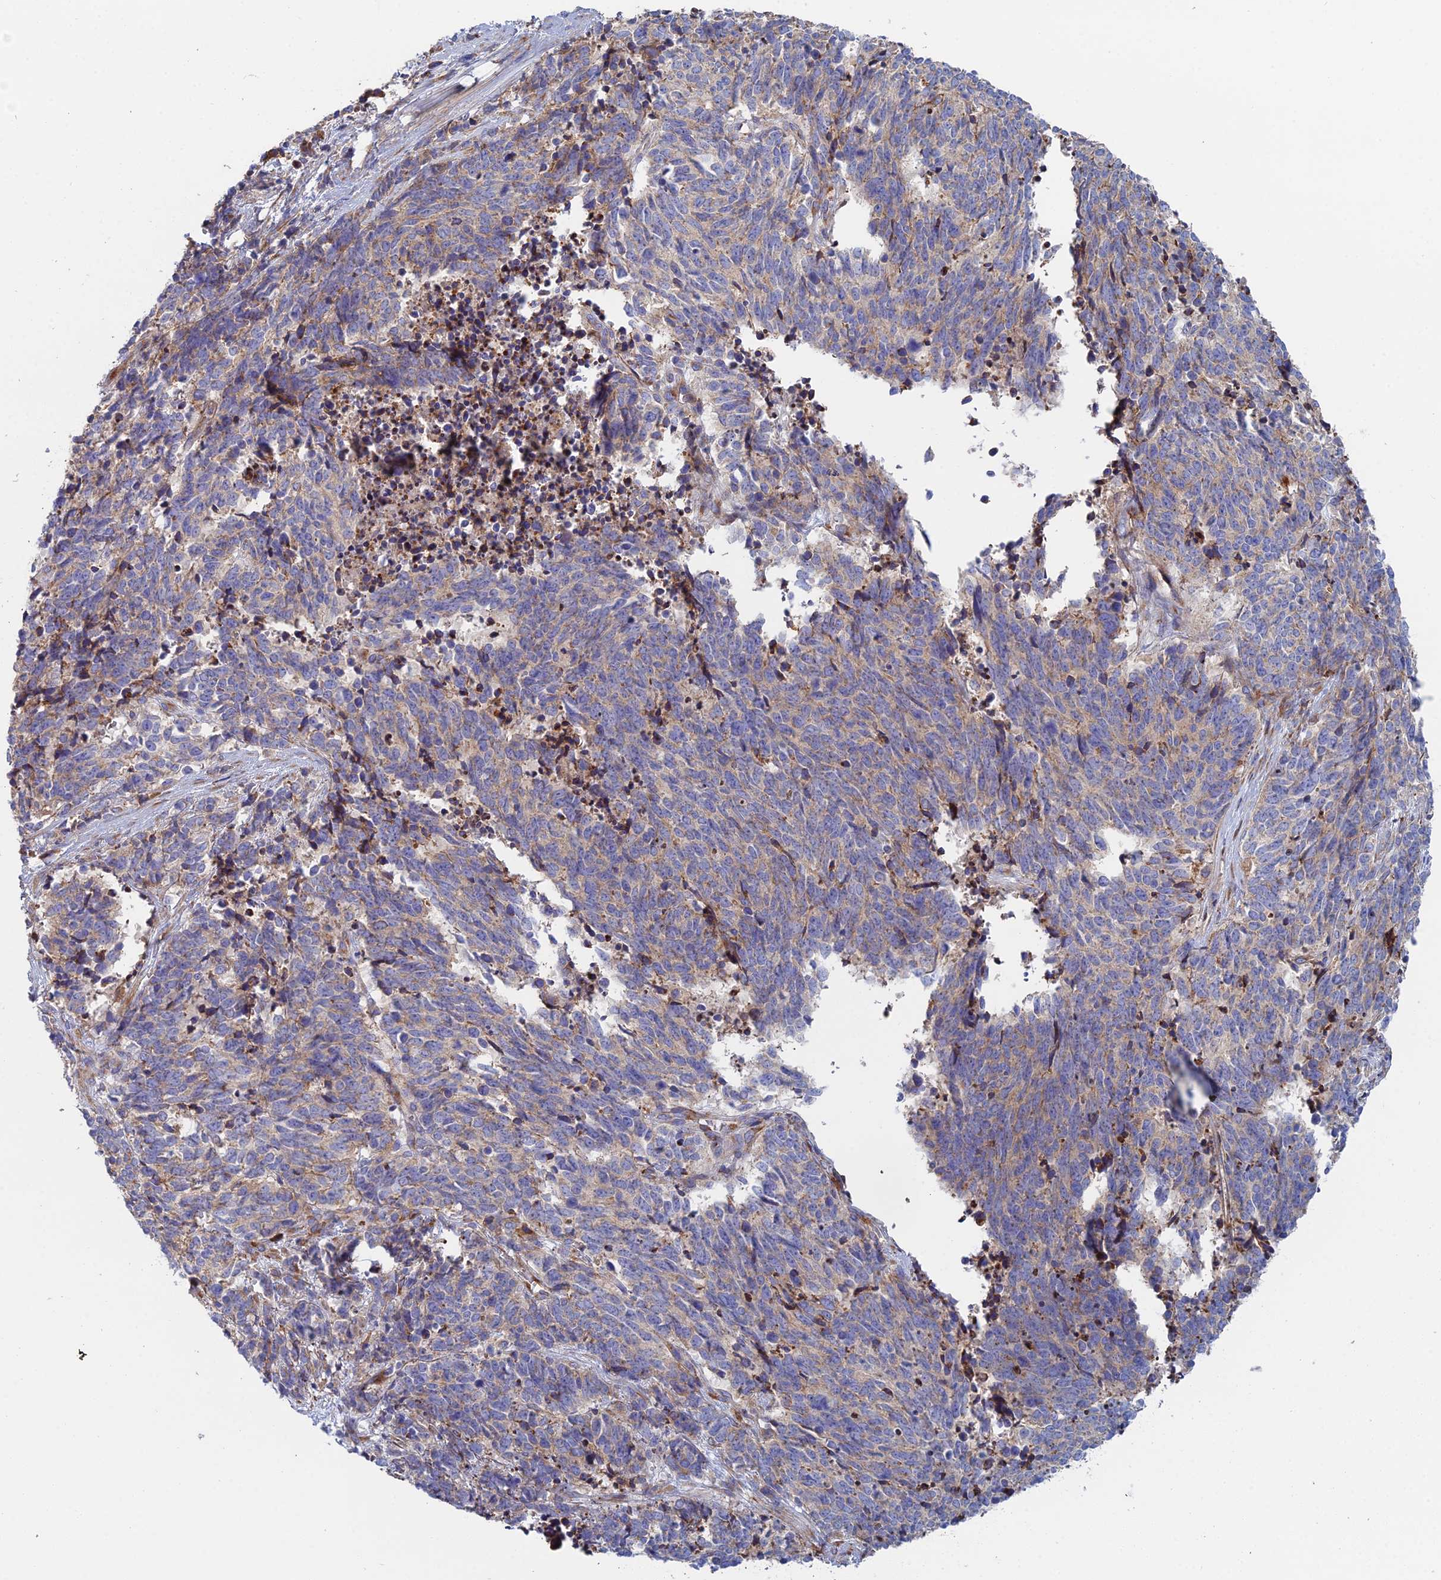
{"staining": {"intensity": "weak", "quantity": "25%-75%", "location": "cytoplasmic/membranous"}, "tissue": "cervical cancer", "cell_type": "Tumor cells", "image_type": "cancer", "snomed": [{"axis": "morphology", "description": "Squamous cell carcinoma, NOS"}, {"axis": "topography", "description": "Cervix"}], "caption": "IHC photomicrograph of neoplastic tissue: cervical cancer stained using immunohistochemistry (IHC) shows low levels of weak protein expression localized specifically in the cytoplasmic/membranous of tumor cells, appearing as a cytoplasmic/membranous brown color.", "gene": "CLCN3", "patient": {"sex": "female", "age": 29}}